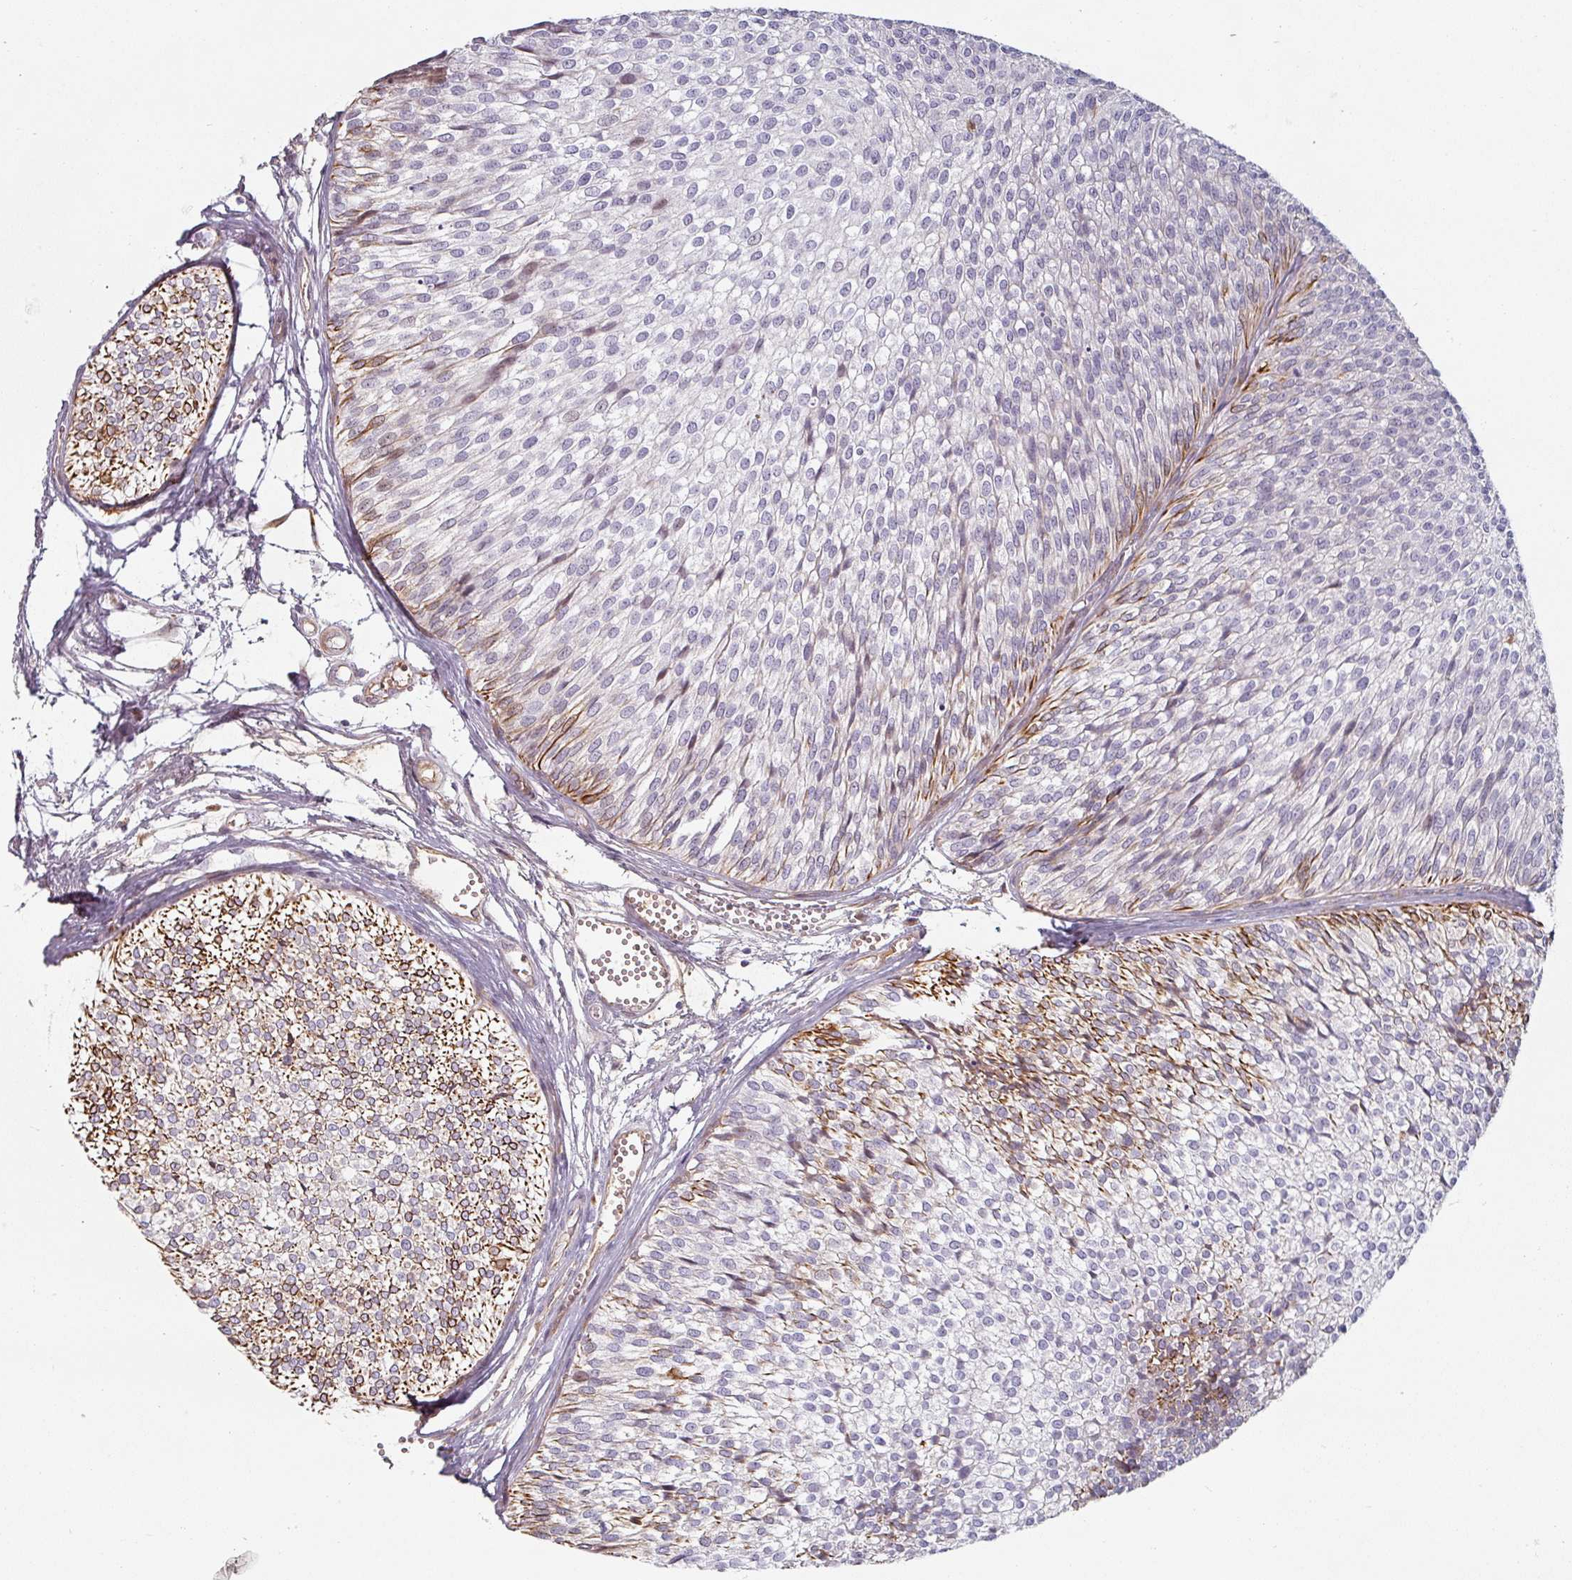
{"staining": {"intensity": "strong", "quantity": "<25%", "location": "cytoplasmic/membranous"}, "tissue": "urothelial cancer", "cell_type": "Tumor cells", "image_type": "cancer", "snomed": [{"axis": "morphology", "description": "Urothelial carcinoma, Low grade"}, {"axis": "topography", "description": "Urinary bladder"}], "caption": "This micrograph exhibits immunohistochemistry (IHC) staining of urothelial cancer, with medium strong cytoplasmic/membranous staining in approximately <25% of tumor cells.", "gene": "CEP78", "patient": {"sex": "male", "age": 91}}